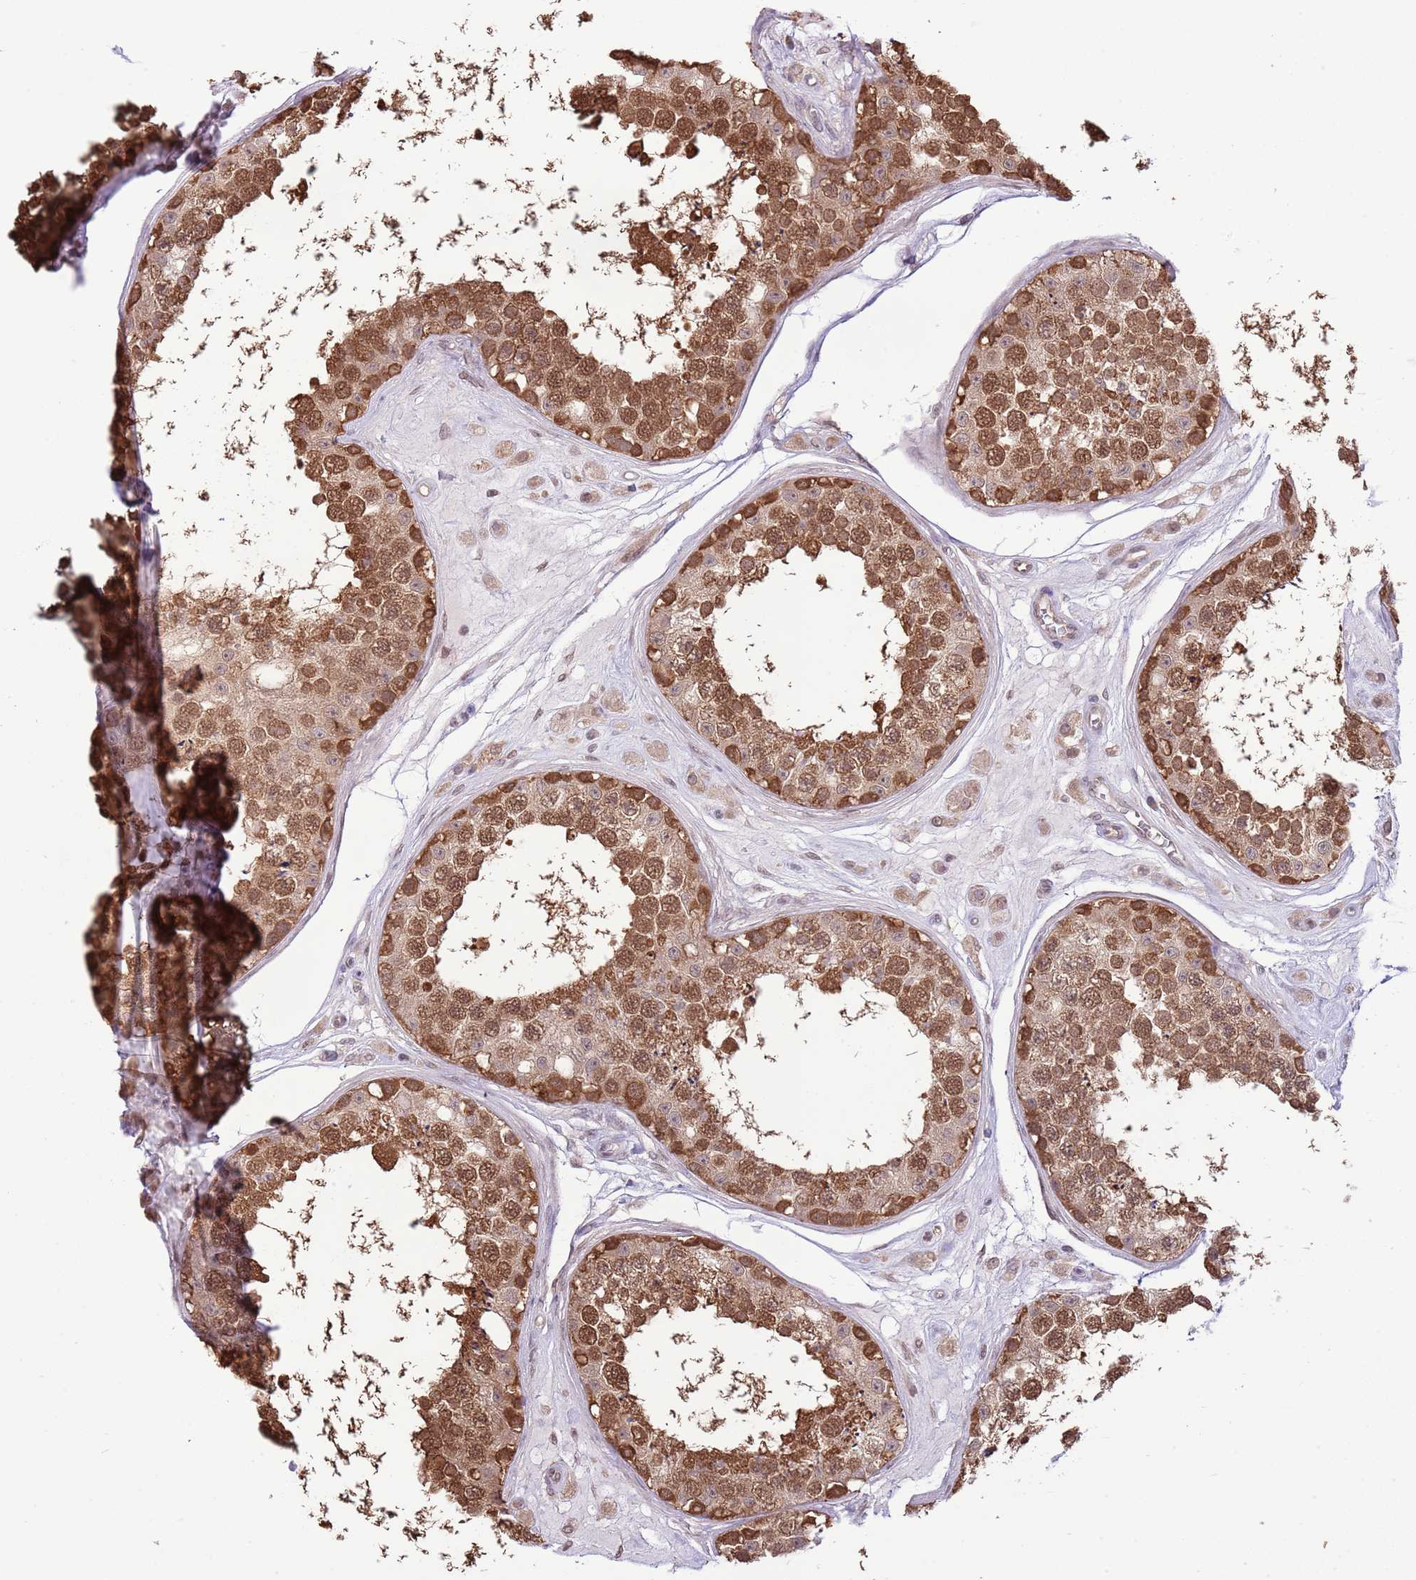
{"staining": {"intensity": "strong", "quantity": ">75%", "location": "cytoplasmic/membranous,nuclear"}, "tissue": "testis", "cell_type": "Cells in seminiferous ducts", "image_type": "normal", "snomed": [{"axis": "morphology", "description": "Normal tissue, NOS"}, {"axis": "topography", "description": "Testis"}], "caption": "Testis stained with immunohistochemistry demonstrates strong cytoplasmic/membranous,nuclear expression in about >75% of cells in seminiferous ducts.", "gene": "AMIGO1", "patient": {"sex": "male", "age": 25}}